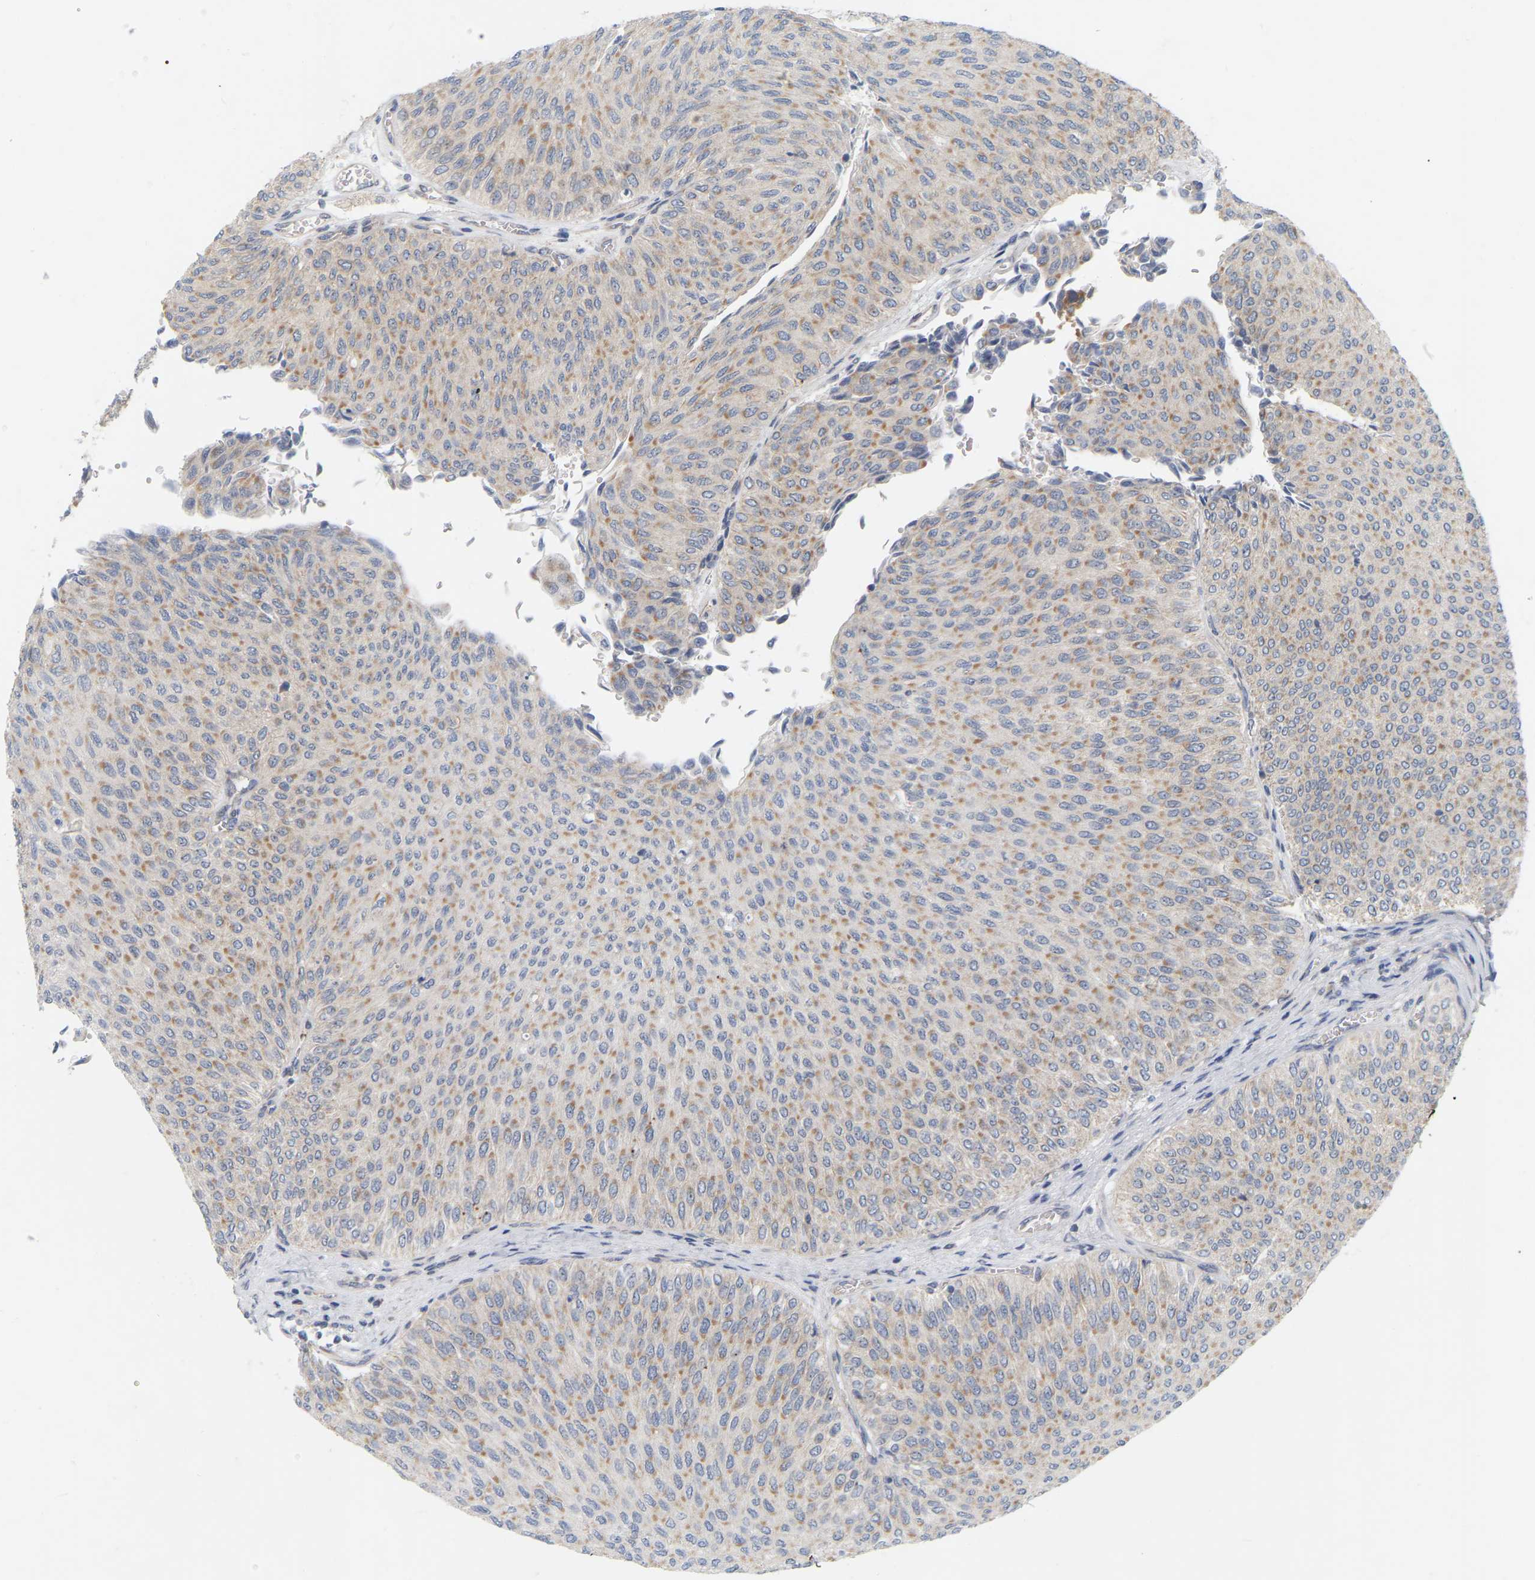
{"staining": {"intensity": "moderate", "quantity": ">75%", "location": "cytoplasmic/membranous"}, "tissue": "urothelial cancer", "cell_type": "Tumor cells", "image_type": "cancer", "snomed": [{"axis": "morphology", "description": "Urothelial carcinoma, Low grade"}, {"axis": "topography", "description": "Urinary bladder"}], "caption": "A medium amount of moderate cytoplasmic/membranous positivity is seen in about >75% of tumor cells in urothelial carcinoma (low-grade) tissue. Immunohistochemistry stains the protein in brown and the nuclei are stained blue.", "gene": "MINDY4", "patient": {"sex": "male", "age": 78}}